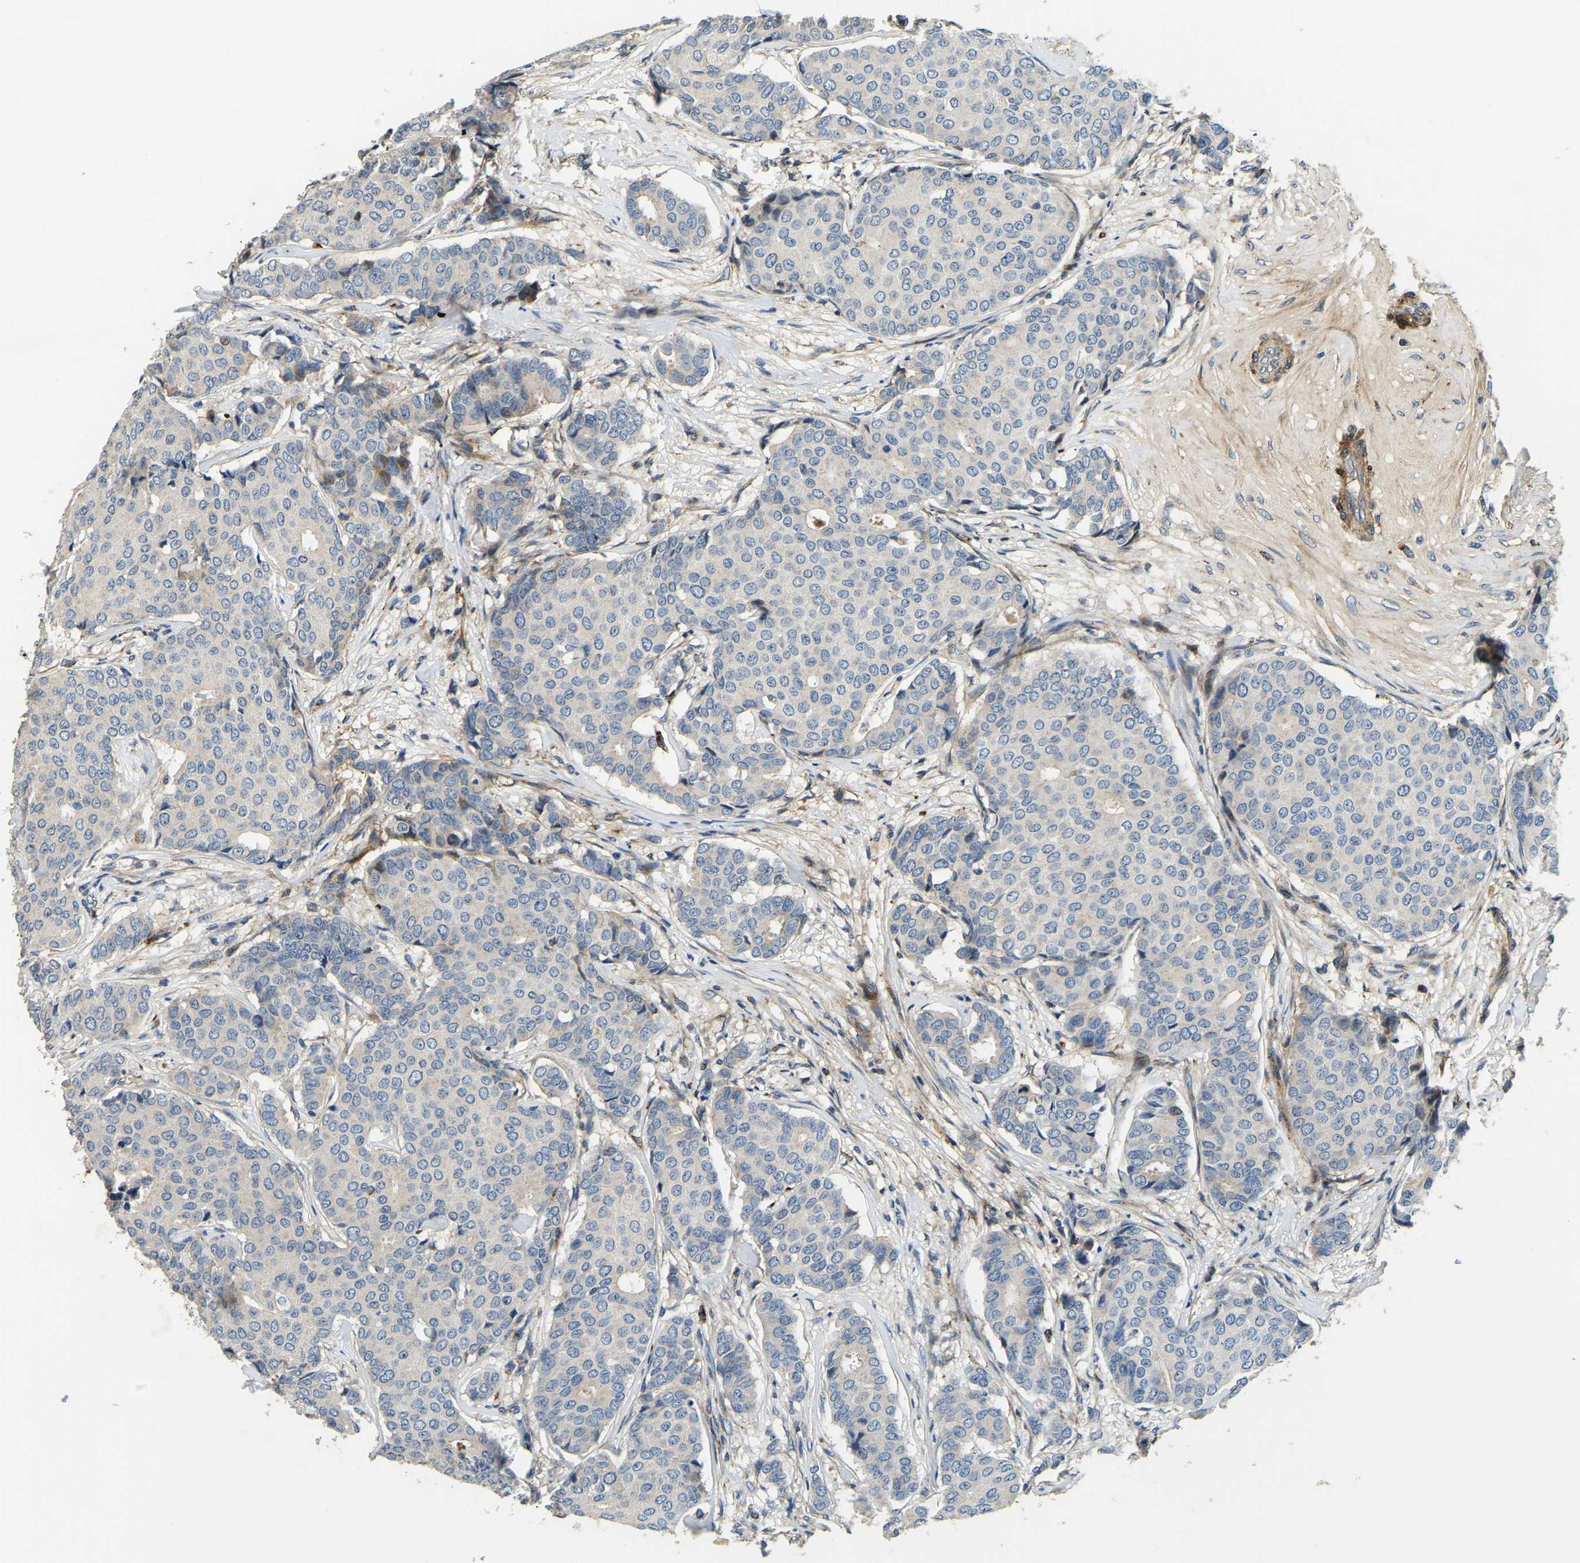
{"staining": {"intensity": "negative", "quantity": "none", "location": "none"}, "tissue": "breast cancer", "cell_type": "Tumor cells", "image_type": "cancer", "snomed": [{"axis": "morphology", "description": "Duct carcinoma"}, {"axis": "topography", "description": "Breast"}], "caption": "Tumor cells are negative for protein expression in human breast infiltrating ductal carcinoma. (Immunohistochemistry, brightfield microscopy, high magnification).", "gene": "RNF39", "patient": {"sex": "female", "age": 75}}